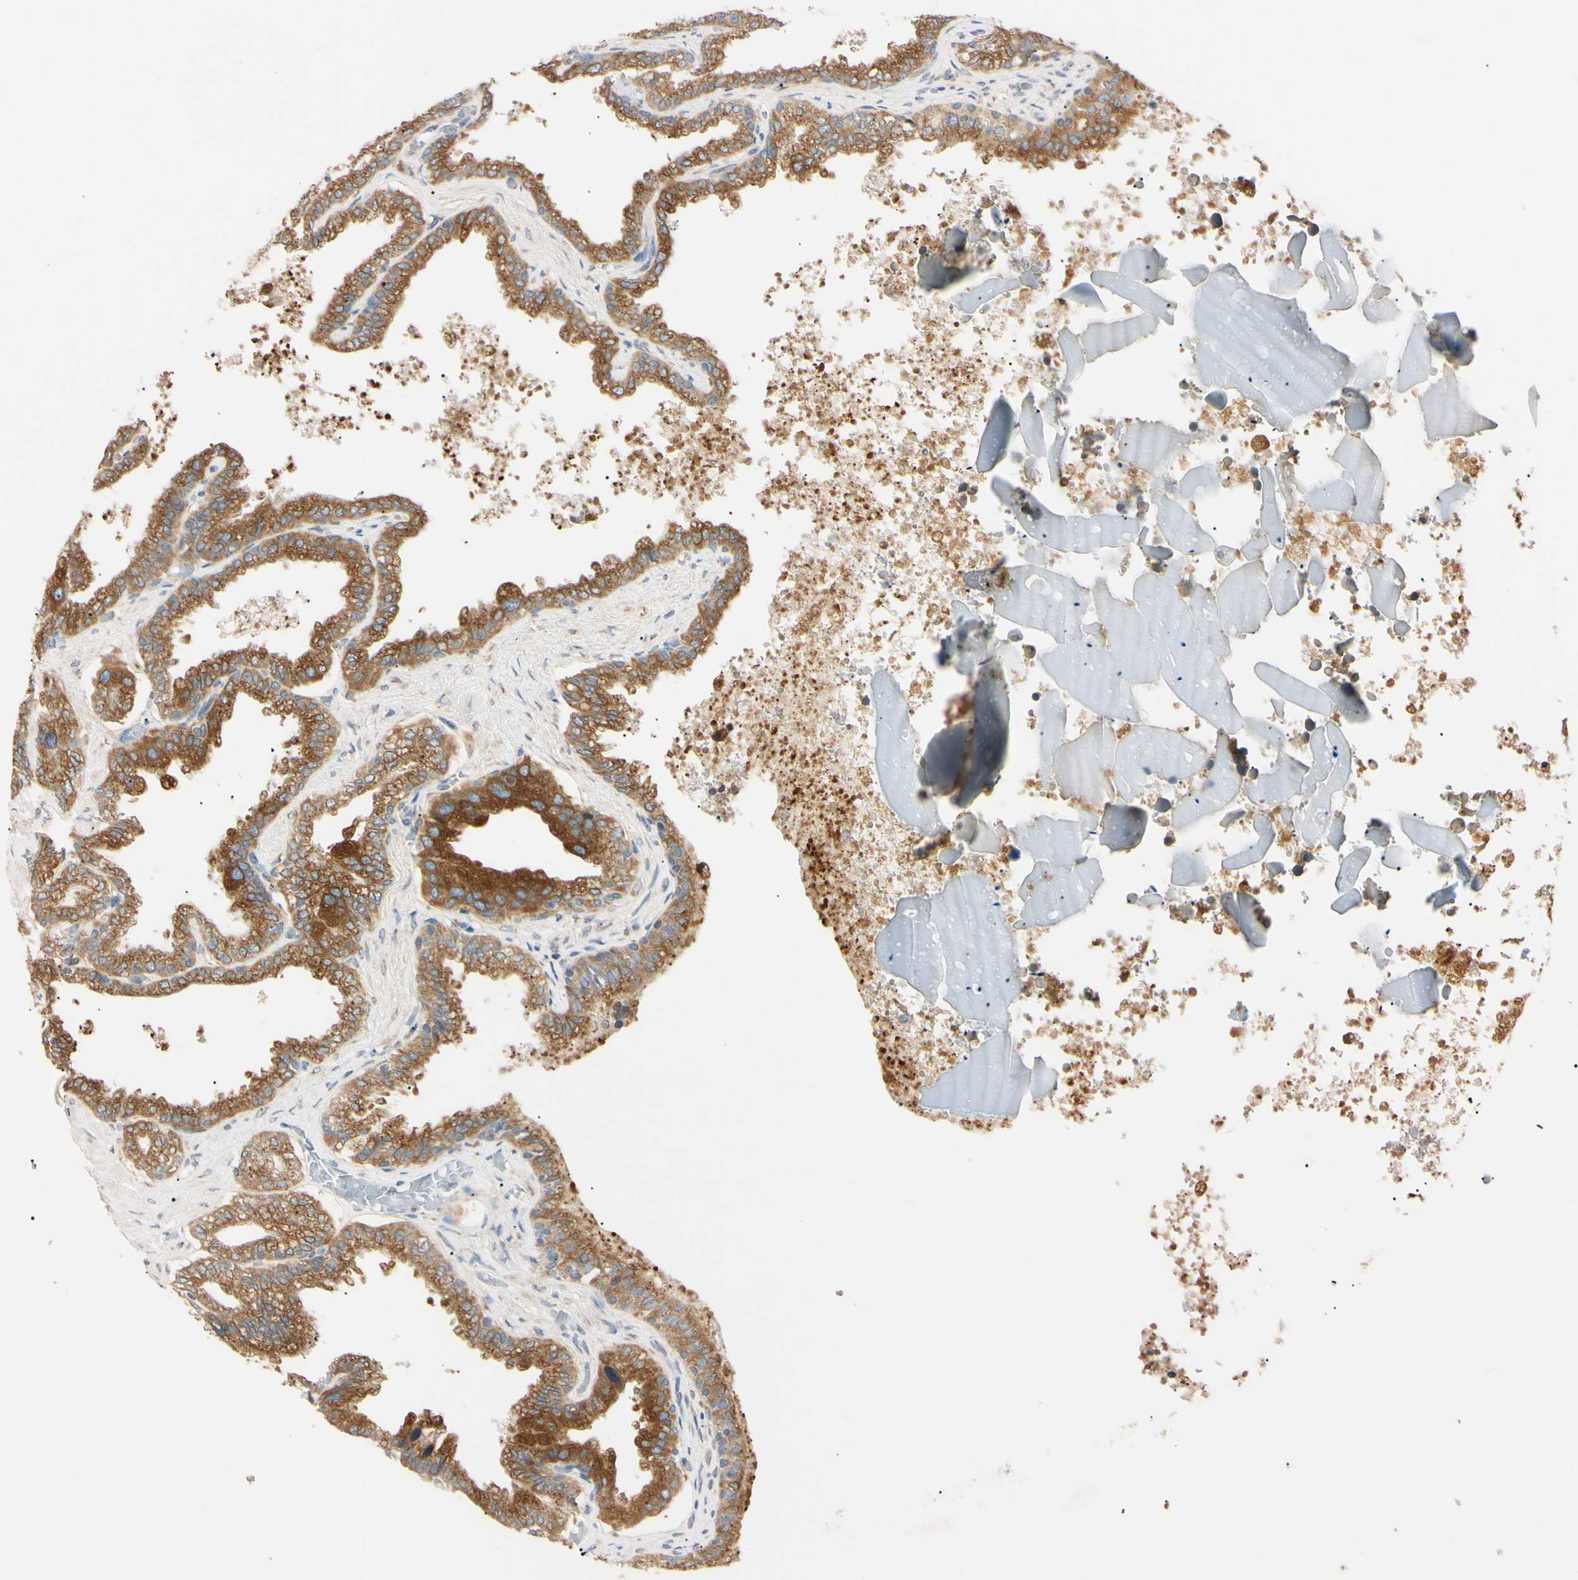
{"staining": {"intensity": "moderate", "quantity": ">75%", "location": "cytoplasmic/membranous"}, "tissue": "seminal vesicle", "cell_type": "Glandular cells", "image_type": "normal", "snomed": [{"axis": "morphology", "description": "Normal tissue, NOS"}, {"axis": "topography", "description": "Seminal veicle"}], "caption": "Protein analysis of unremarkable seminal vesicle shows moderate cytoplasmic/membranous positivity in about >75% of glandular cells.", "gene": "IER3IP1", "patient": {"sex": "male", "age": 46}}